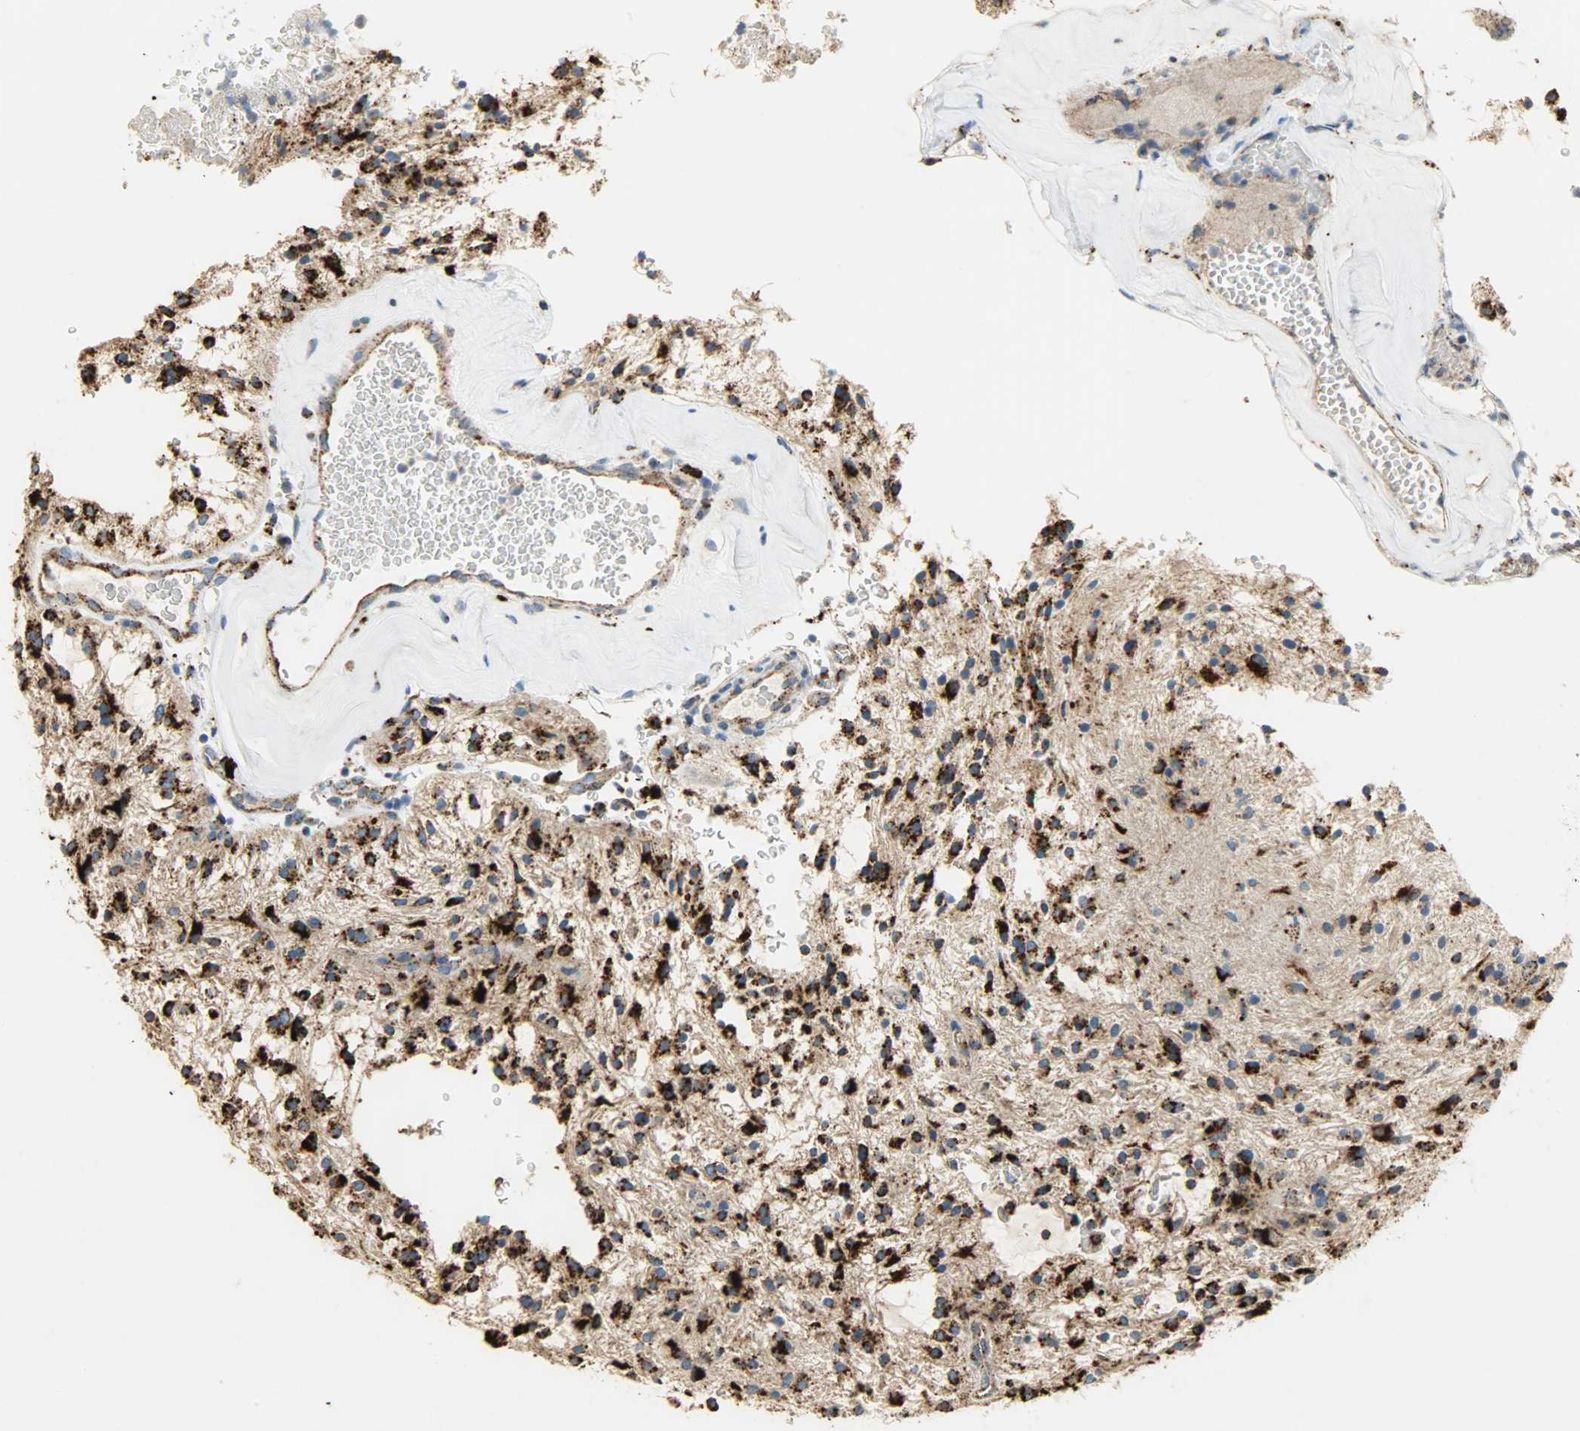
{"staining": {"intensity": "strong", "quantity": ">75%", "location": "cytoplasmic/membranous"}, "tissue": "glioma", "cell_type": "Tumor cells", "image_type": "cancer", "snomed": [{"axis": "morphology", "description": "Glioma, malignant, NOS"}, {"axis": "topography", "description": "Cerebellum"}], "caption": "Immunohistochemical staining of human malignant glioma exhibits strong cytoplasmic/membranous protein staining in approximately >75% of tumor cells. (DAB (3,3'-diaminobenzidine) IHC with brightfield microscopy, high magnification).", "gene": "ASAH1", "patient": {"sex": "female", "age": 10}}